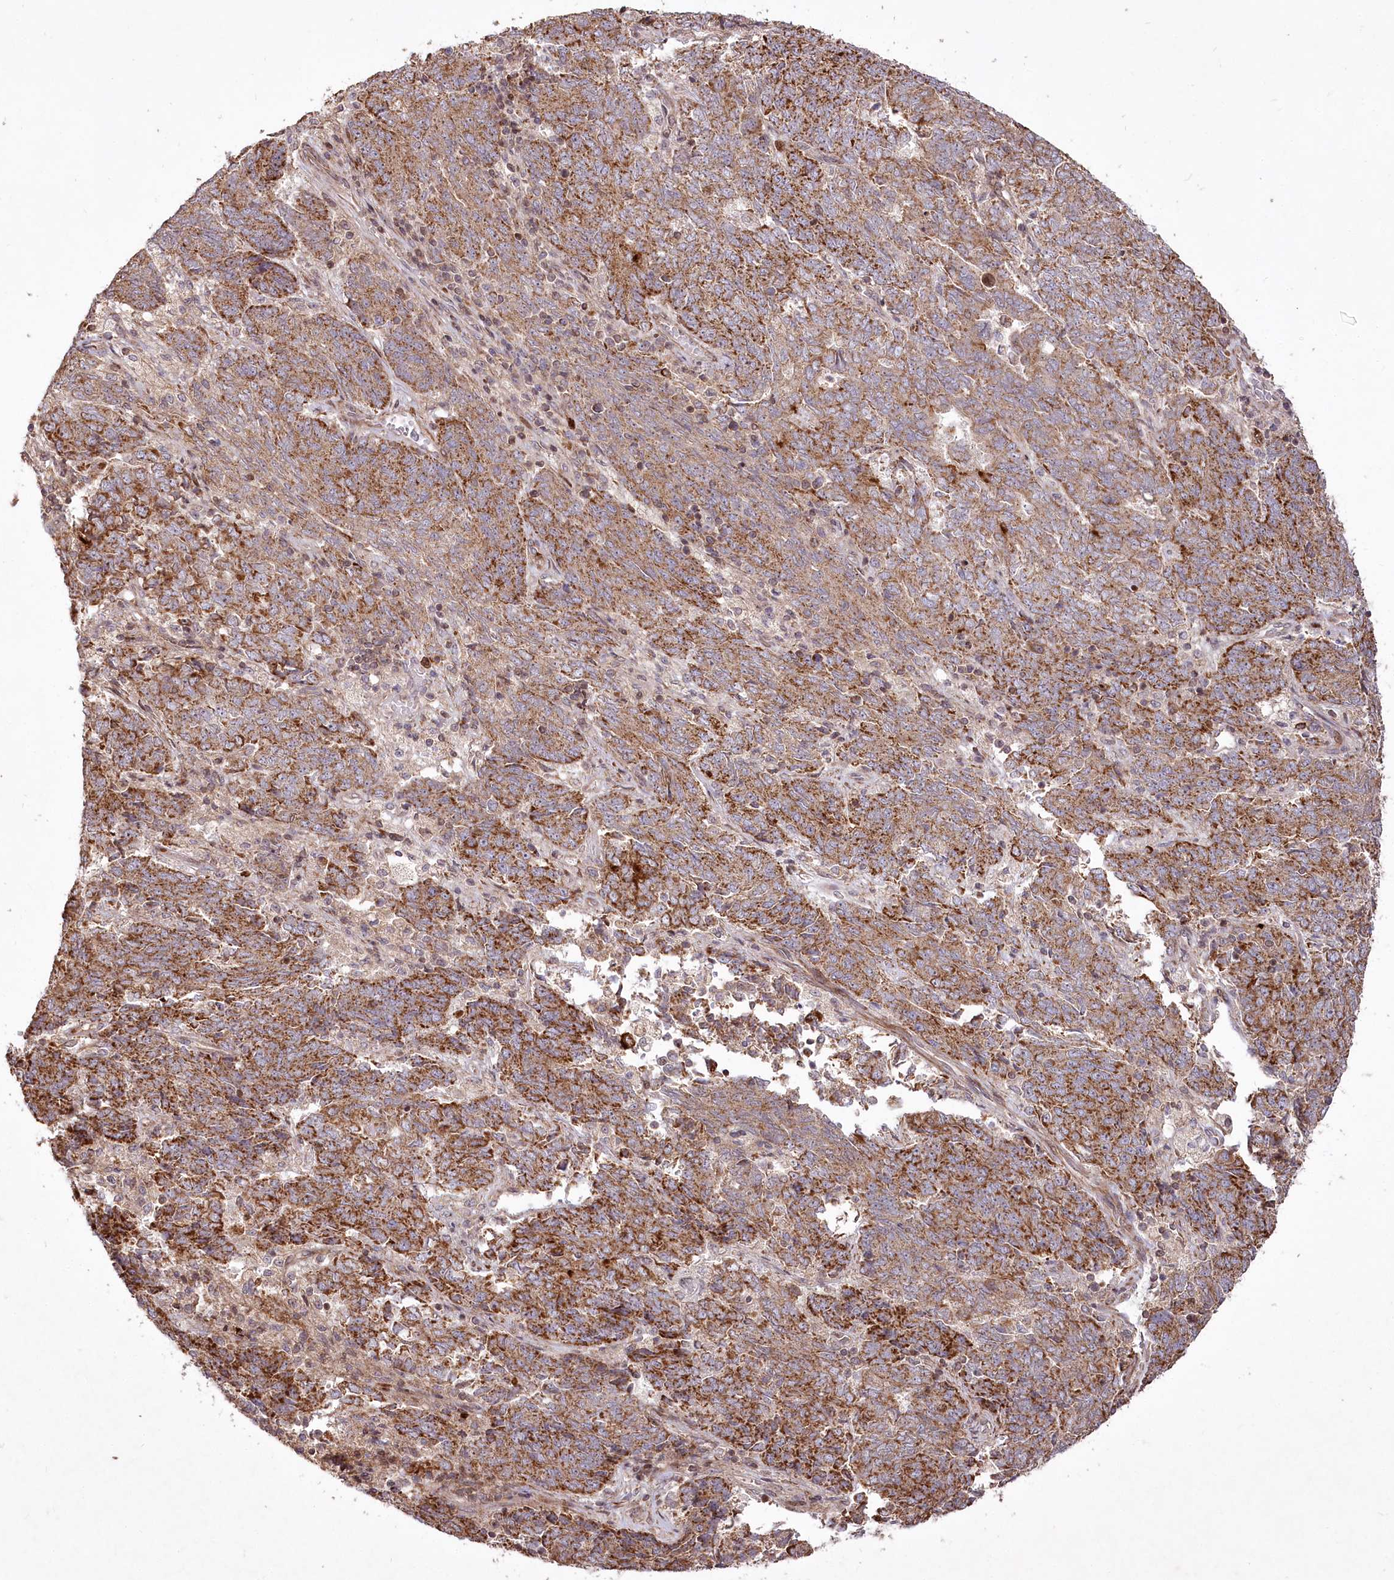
{"staining": {"intensity": "moderate", "quantity": ">75%", "location": "cytoplasmic/membranous"}, "tissue": "endometrial cancer", "cell_type": "Tumor cells", "image_type": "cancer", "snomed": [{"axis": "morphology", "description": "Adenocarcinoma, NOS"}, {"axis": "topography", "description": "Endometrium"}], "caption": "Endometrial adenocarcinoma stained for a protein reveals moderate cytoplasmic/membranous positivity in tumor cells.", "gene": "PSTK", "patient": {"sex": "female", "age": 80}}